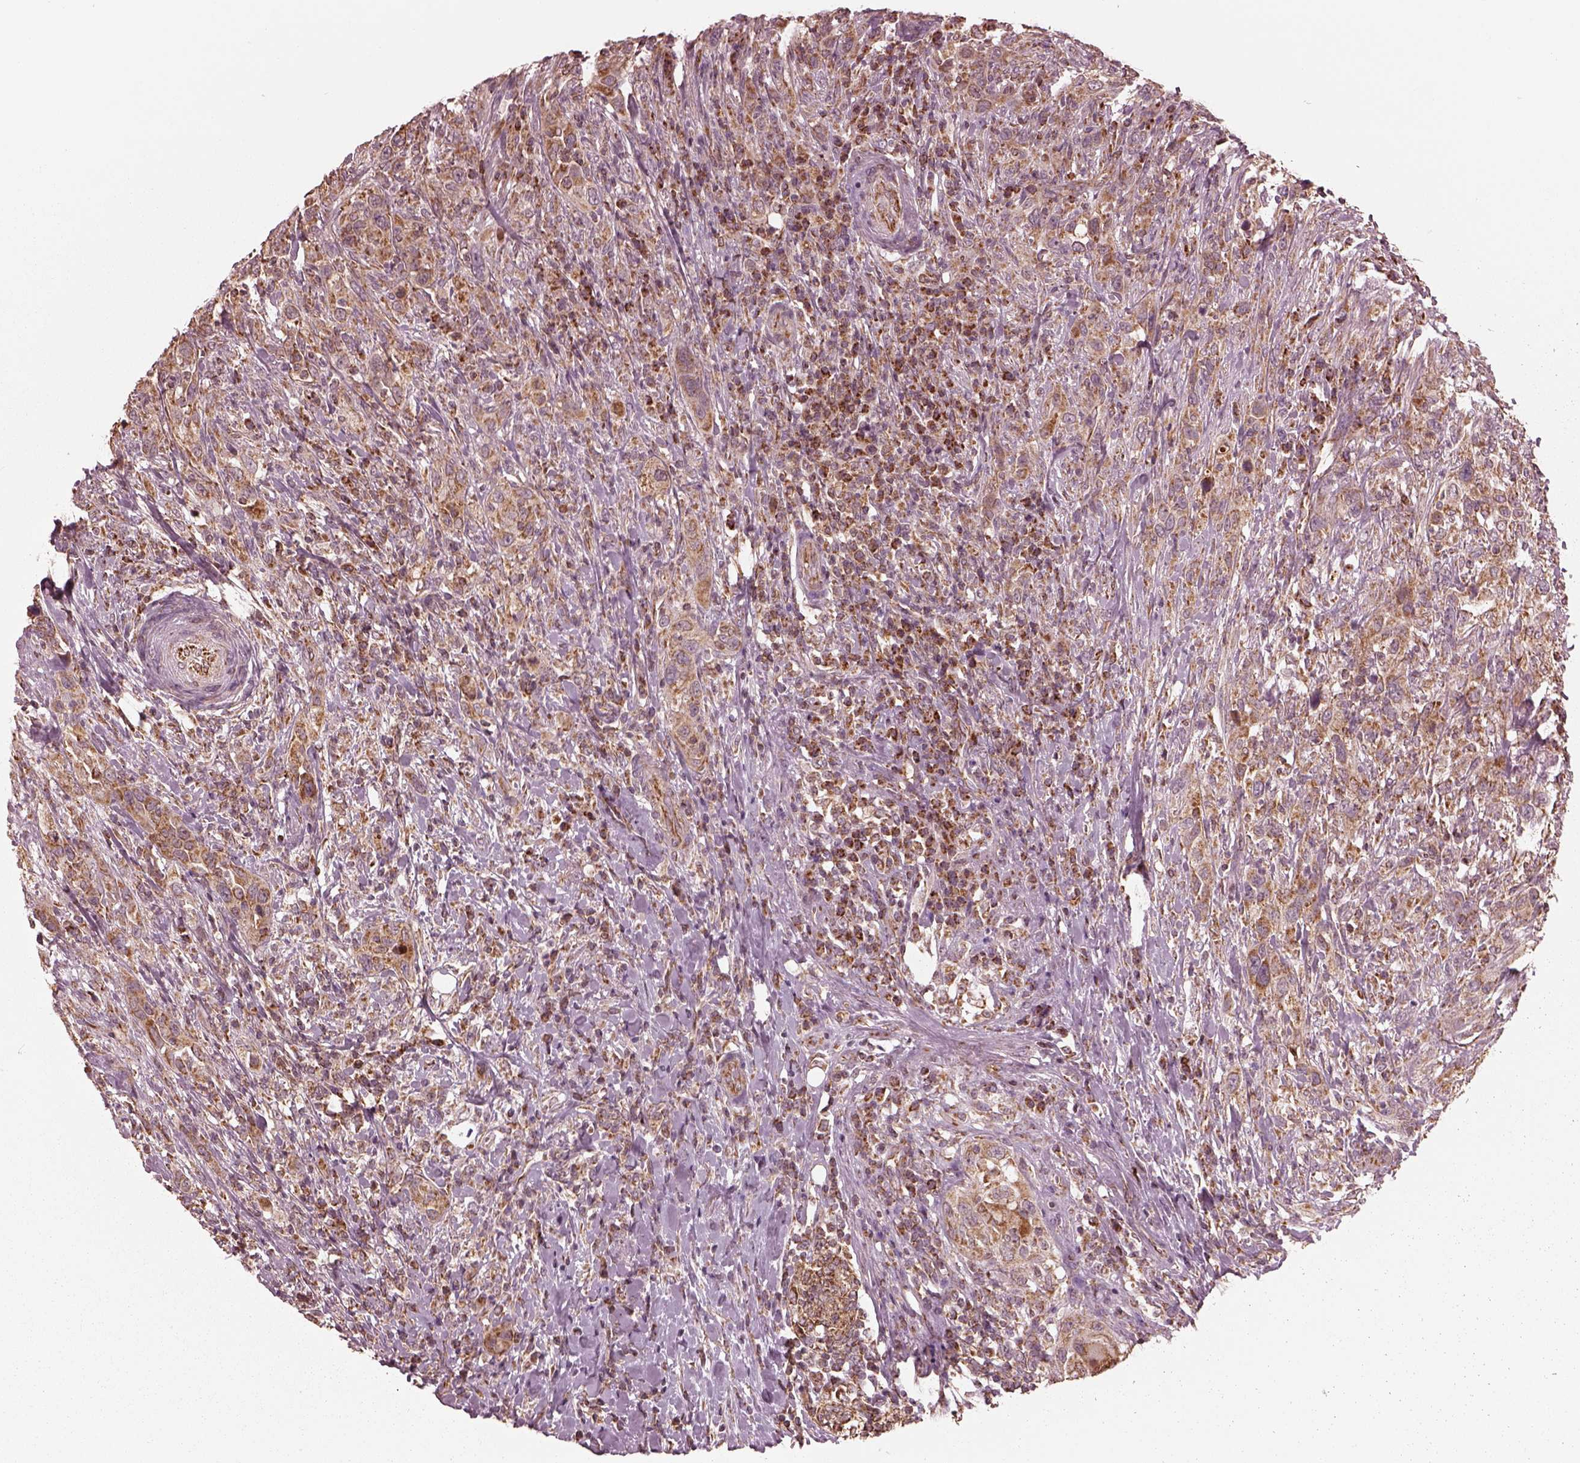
{"staining": {"intensity": "moderate", "quantity": "25%-75%", "location": "cytoplasmic/membranous"}, "tissue": "urothelial cancer", "cell_type": "Tumor cells", "image_type": "cancer", "snomed": [{"axis": "morphology", "description": "Urothelial carcinoma, NOS"}, {"axis": "morphology", "description": "Urothelial carcinoma, High grade"}, {"axis": "topography", "description": "Urinary bladder"}], "caption": "Protein expression by immunohistochemistry (IHC) exhibits moderate cytoplasmic/membranous staining in about 25%-75% of tumor cells in transitional cell carcinoma. (DAB (3,3'-diaminobenzidine) IHC, brown staining for protein, blue staining for nuclei).", "gene": "NDUFB10", "patient": {"sex": "female", "age": 64}}